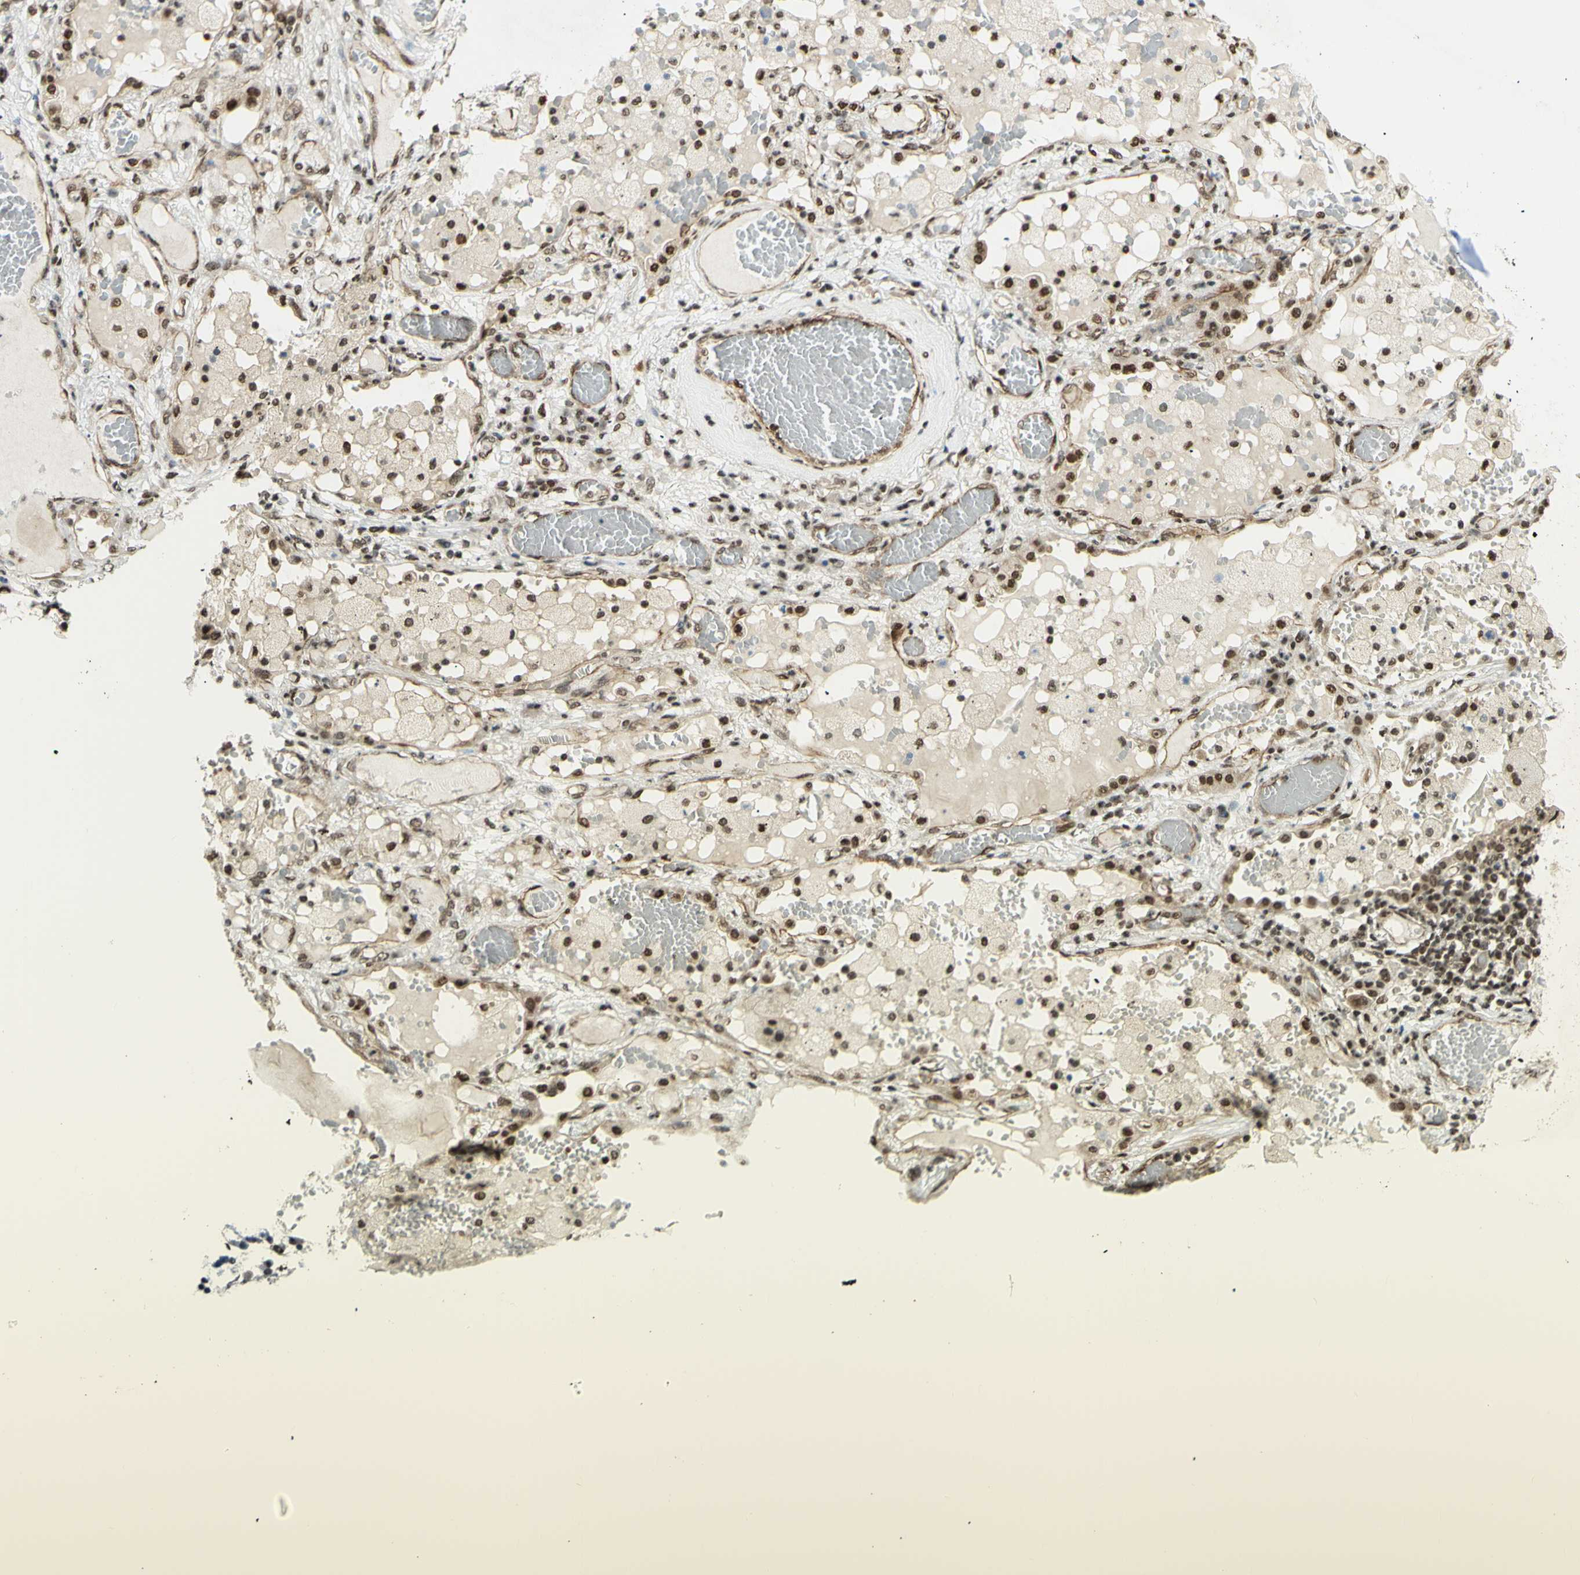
{"staining": {"intensity": "moderate", "quantity": ">75%", "location": "nuclear"}, "tissue": "lung cancer", "cell_type": "Tumor cells", "image_type": "cancer", "snomed": [{"axis": "morphology", "description": "Squamous cell carcinoma, NOS"}, {"axis": "topography", "description": "Lung"}], "caption": "The image displays a brown stain indicating the presence of a protein in the nuclear of tumor cells in lung cancer (squamous cell carcinoma).", "gene": "ZMYM6", "patient": {"sex": "male", "age": 71}}